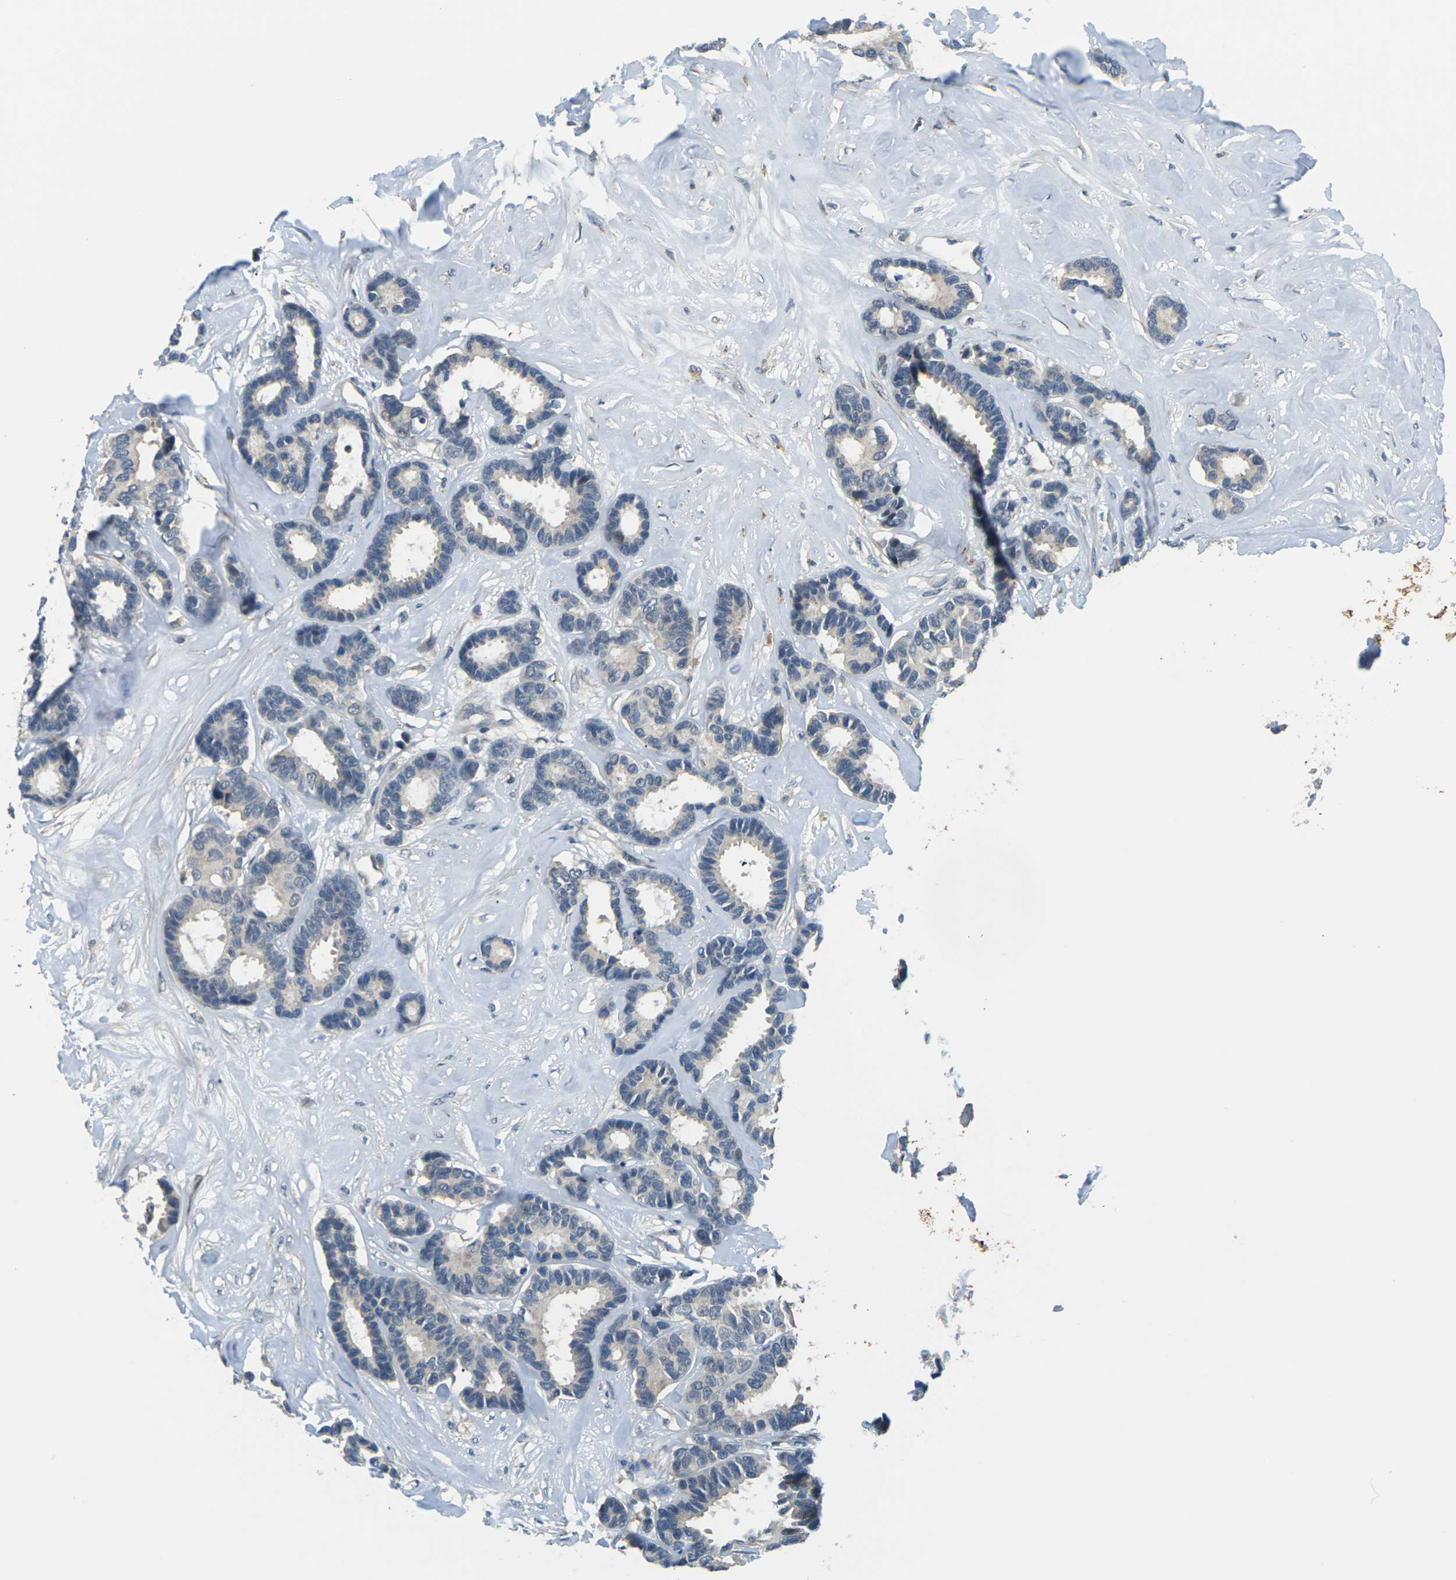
{"staining": {"intensity": "negative", "quantity": "none", "location": "none"}, "tissue": "breast cancer", "cell_type": "Tumor cells", "image_type": "cancer", "snomed": [{"axis": "morphology", "description": "Duct carcinoma"}, {"axis": "topography", "description": "Breast"}], "caption": "This is a histopathology image of immunohistochemistry staining of infiltrating ductal carcinoma (breast), which shows no staining in tumor cells.", "gene": "SLC13A3", "patient": {"sex": "female", "age": 87}}